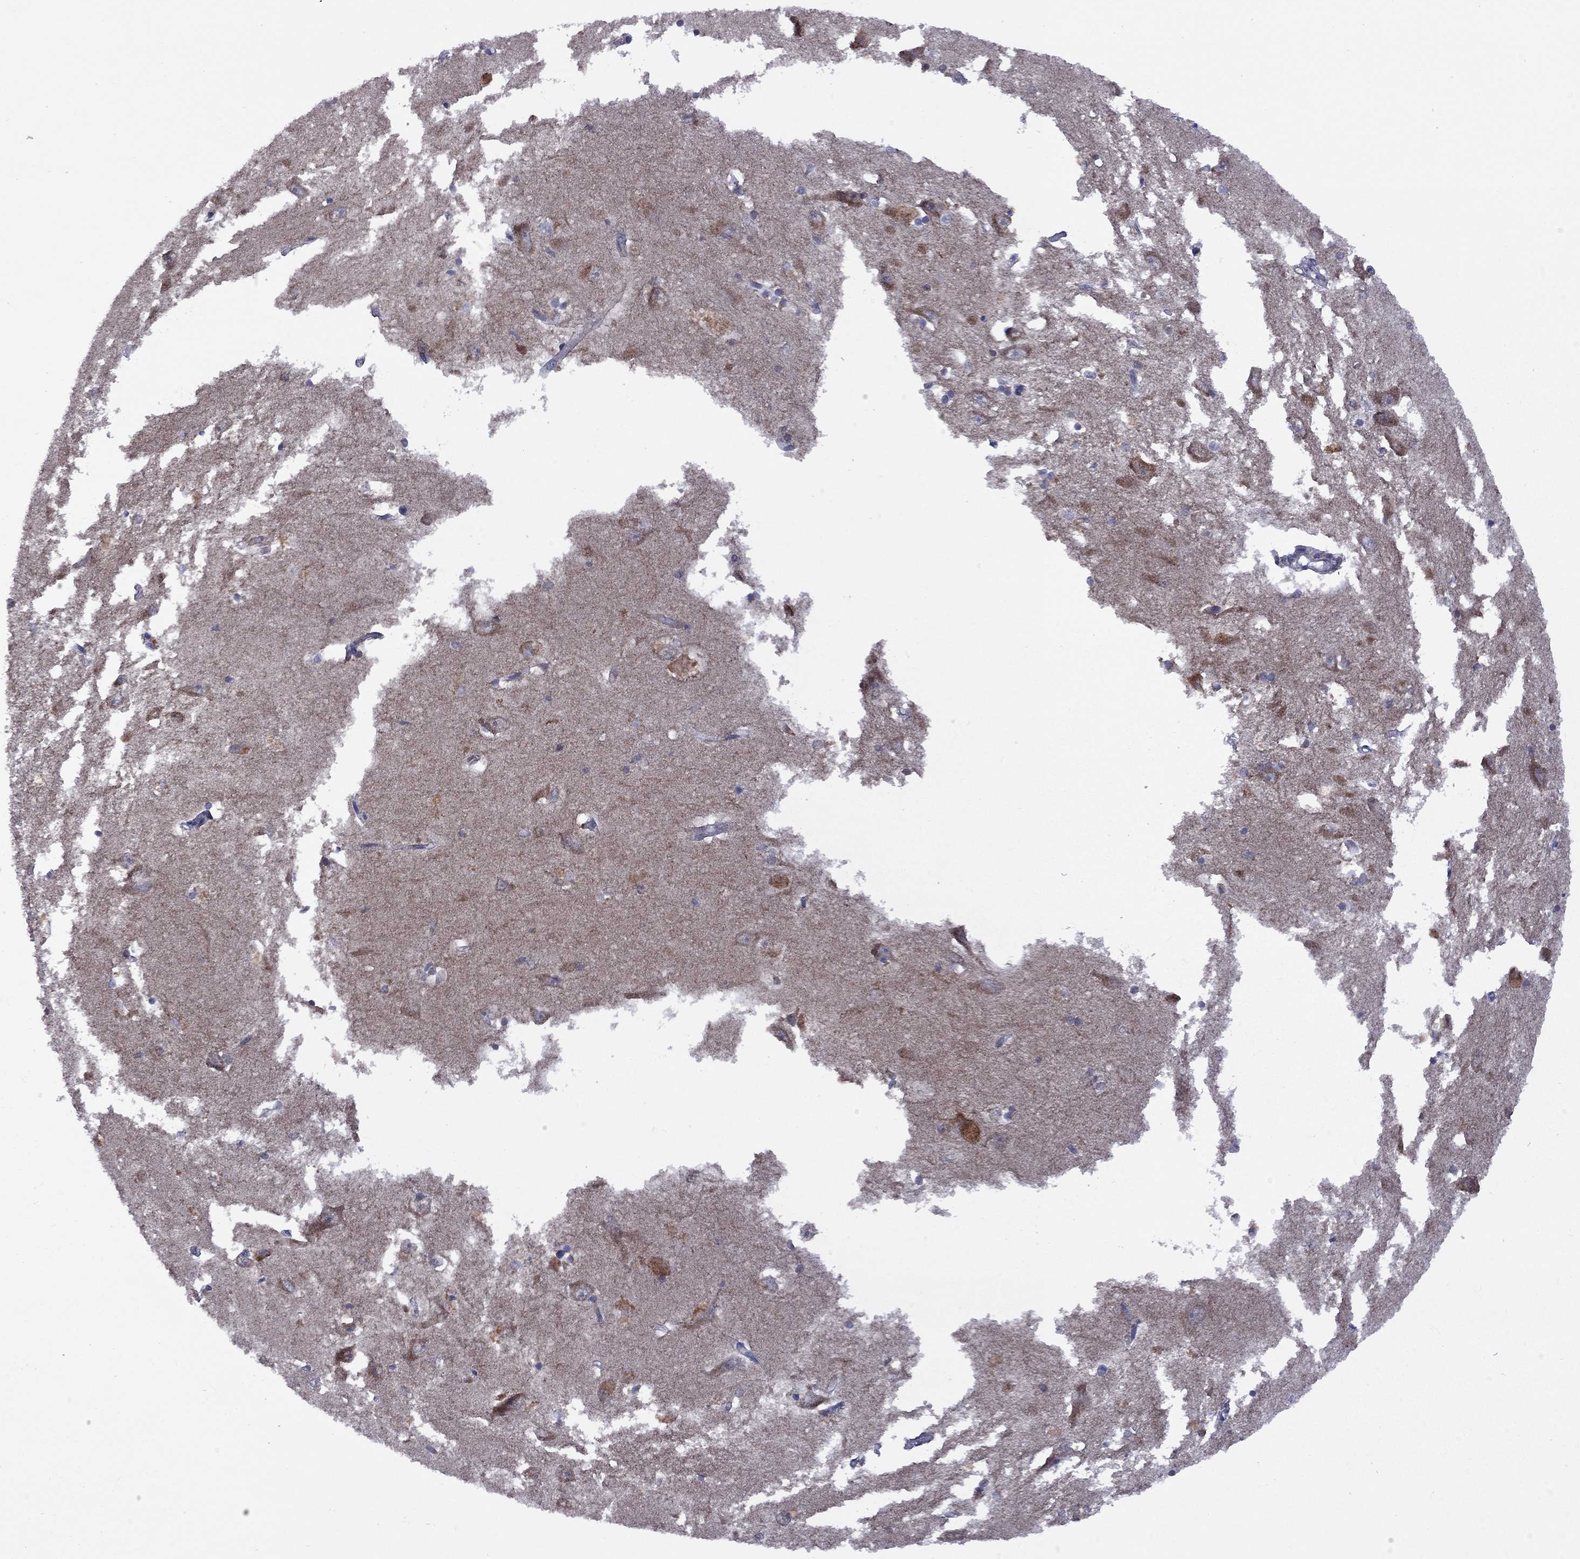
{"staining": {"intensity": "negative", "quantity": "none", "location": "none"}, "tissue": "hippocampus", "cell_type": "Glial cells", "image_type": "normal", "snomed": [{"axis": "morphology", "description": "Normal tissue, NOS"}, {"axis": "topography", "description": "Lateral ventricle wall"}, {"axis": "topography", "description": "Hippocampus"}], "caption": "This is an IHC photomicrograph of benign hippocampus. There is no positivity in glial cells.", "gene": "NDUFB1", "patient": {"sex": "female", "age": 63}}